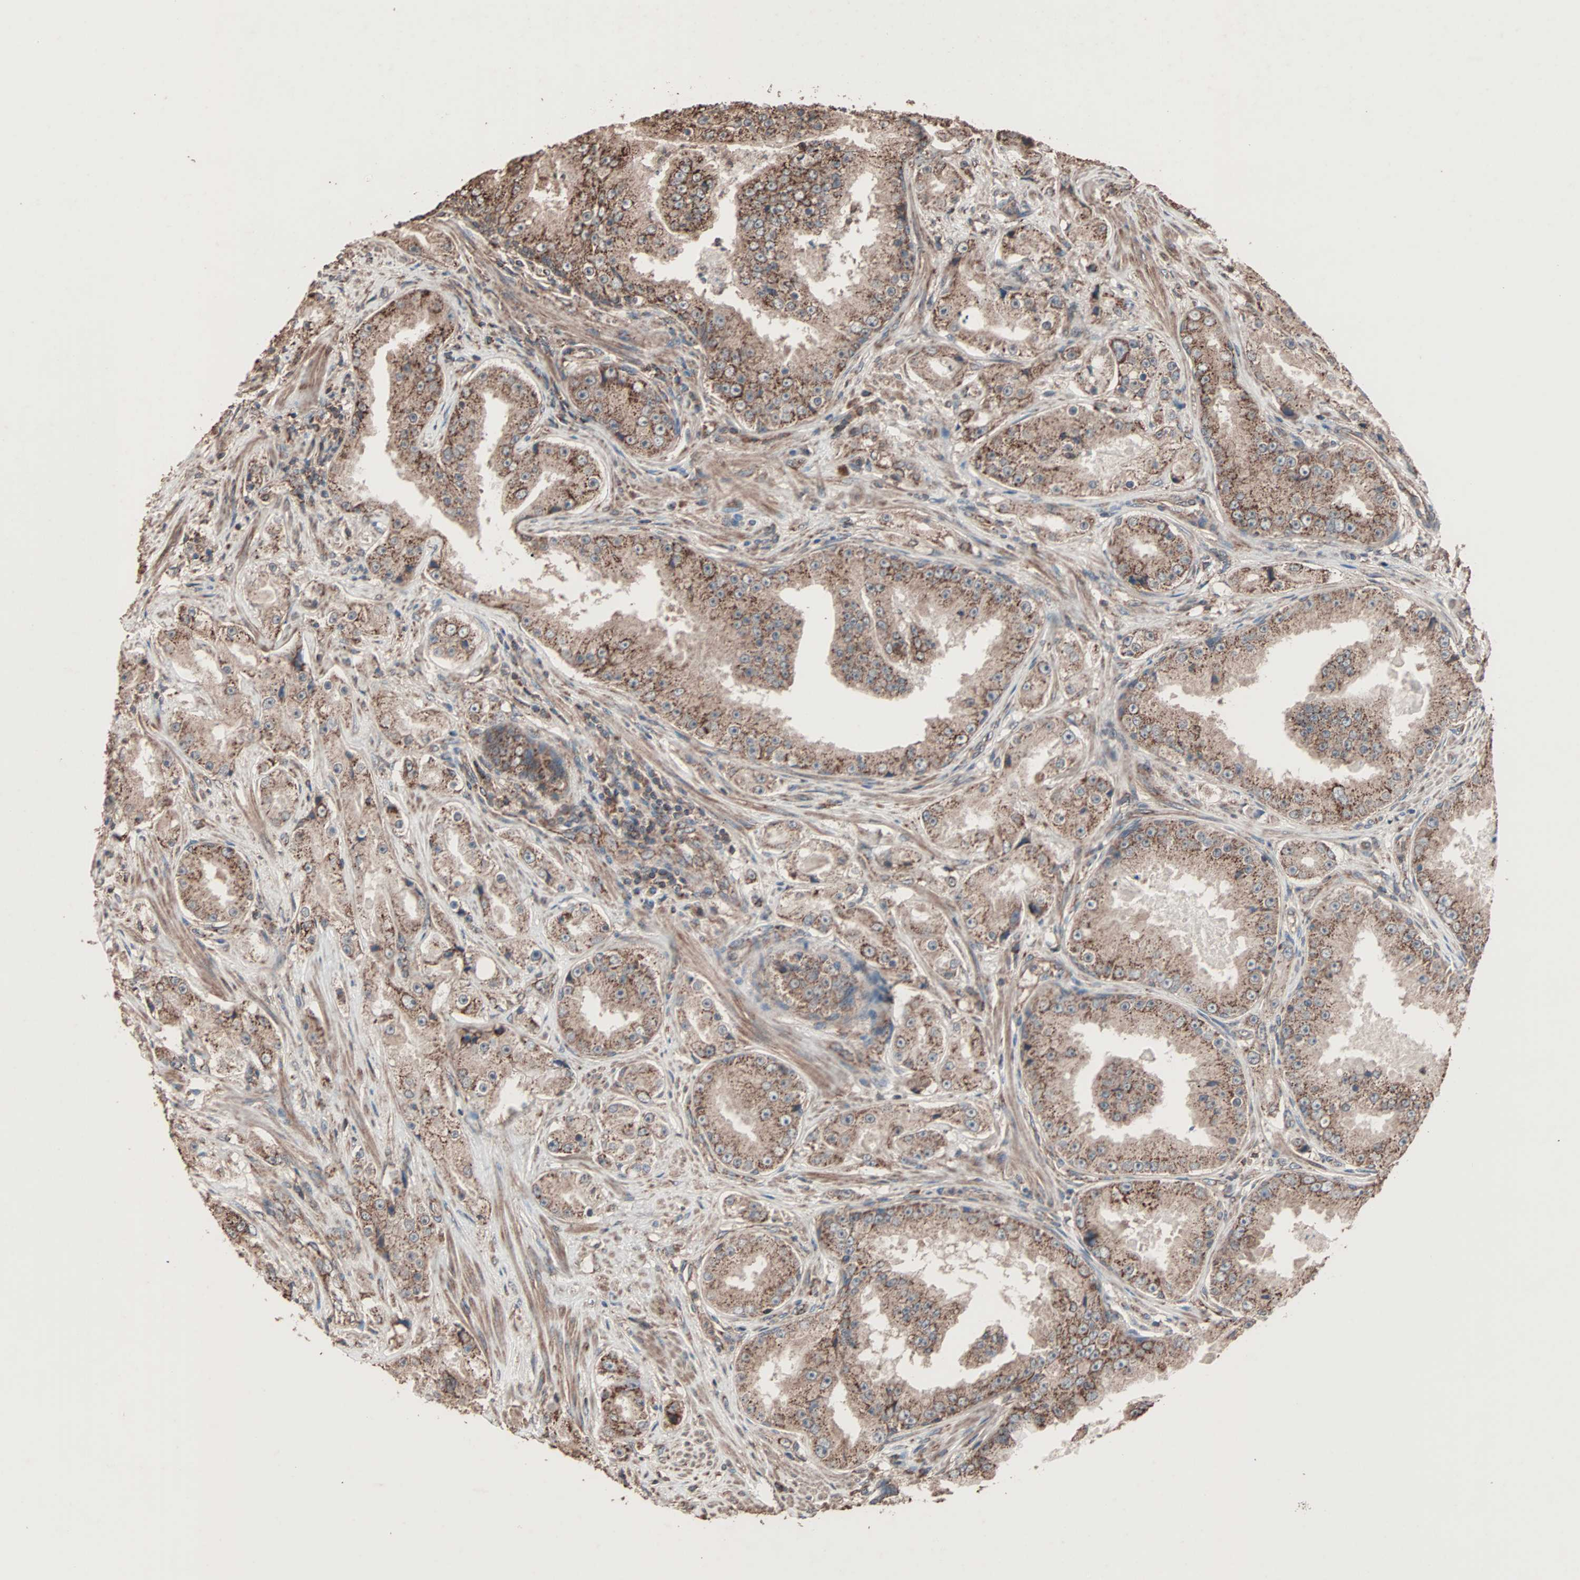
{"staining": {"intensity": "strong", "quantity": ">75%", "location": "cytoplasmic/membranous"}, "tissue": "prostate cancer", "cell_type": "Tumor cells", "image_type": "cancer", "snomed": [{"axis": "morphology", "description": "Adenocarcinoma, High grade"}, {"axis": "topography", "description": "Prostate"}], "caption": "High-magnification brightfield microscopy of high-grade adenocarcinoma (prostate) stained with DAB (3,3'-diaminobenzidine) (brown) and counterstained with hematoxylin (blue). tumor cells exhibit strong cytoplasmic/membranous expression is present in approximately>75% of cells.", "gene": "MRPL2", "patient": {"sex": "male", "age": 73}}